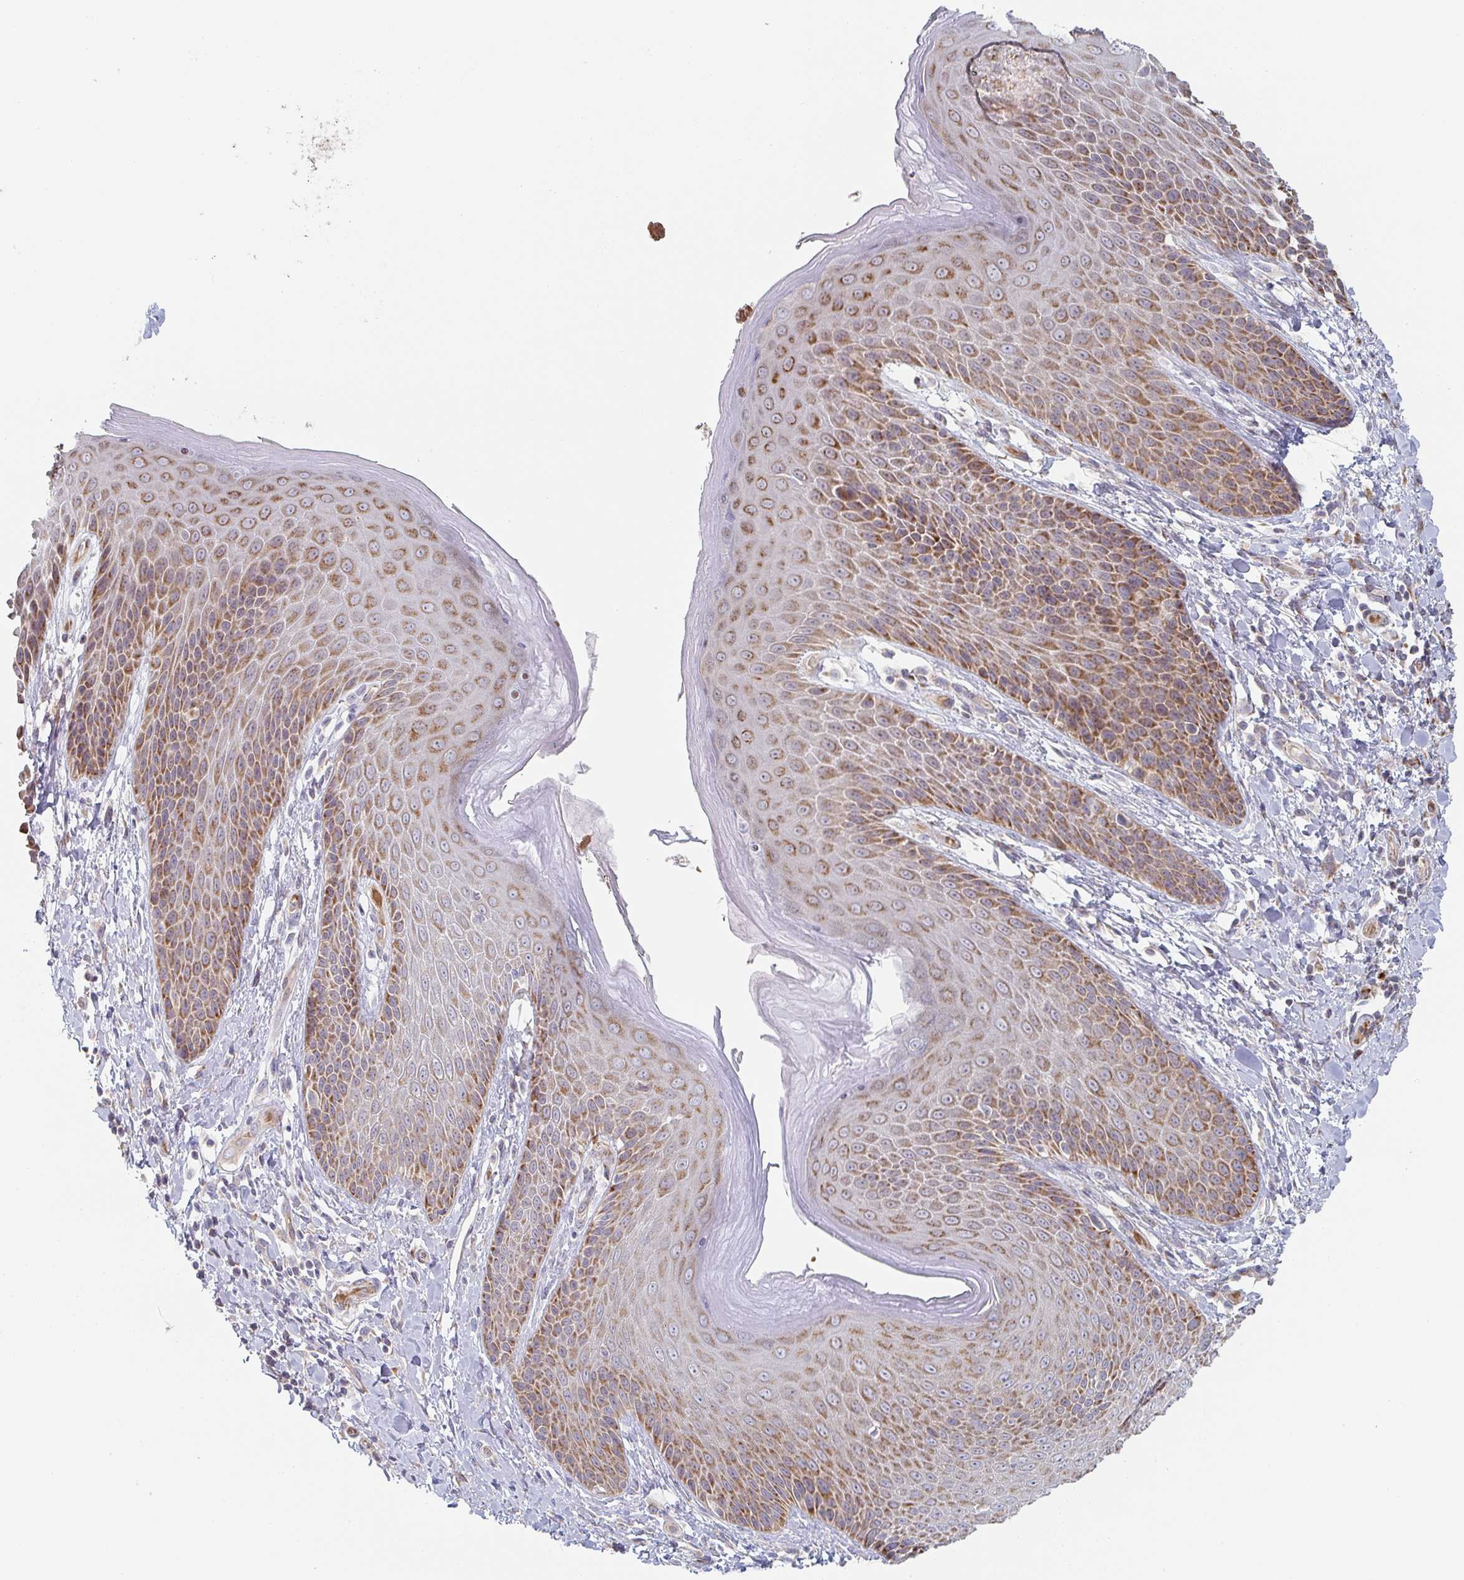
{"staining": {"intensity": "moderate", "quantity": ">75%", "location": "cytoplasmic/membranous"}, "tissue": "skin", "cell_type": "Epidermal cells", "image_type": "normal", "snomed": [{"axis": "morphology", "description": "Normal tissue, NOS"}, {"axis": "topography", "description": "Anal"}, {"axis": "topography", "description": "Peripheral nerve tissue"}], "caption": "Protein staining of normal skin shows moderate cytoplasmic/membranous expression in about >75% of epidermal cells.", "gene": "ZNF526", "patient": {"sex": "male", "age": 51}}